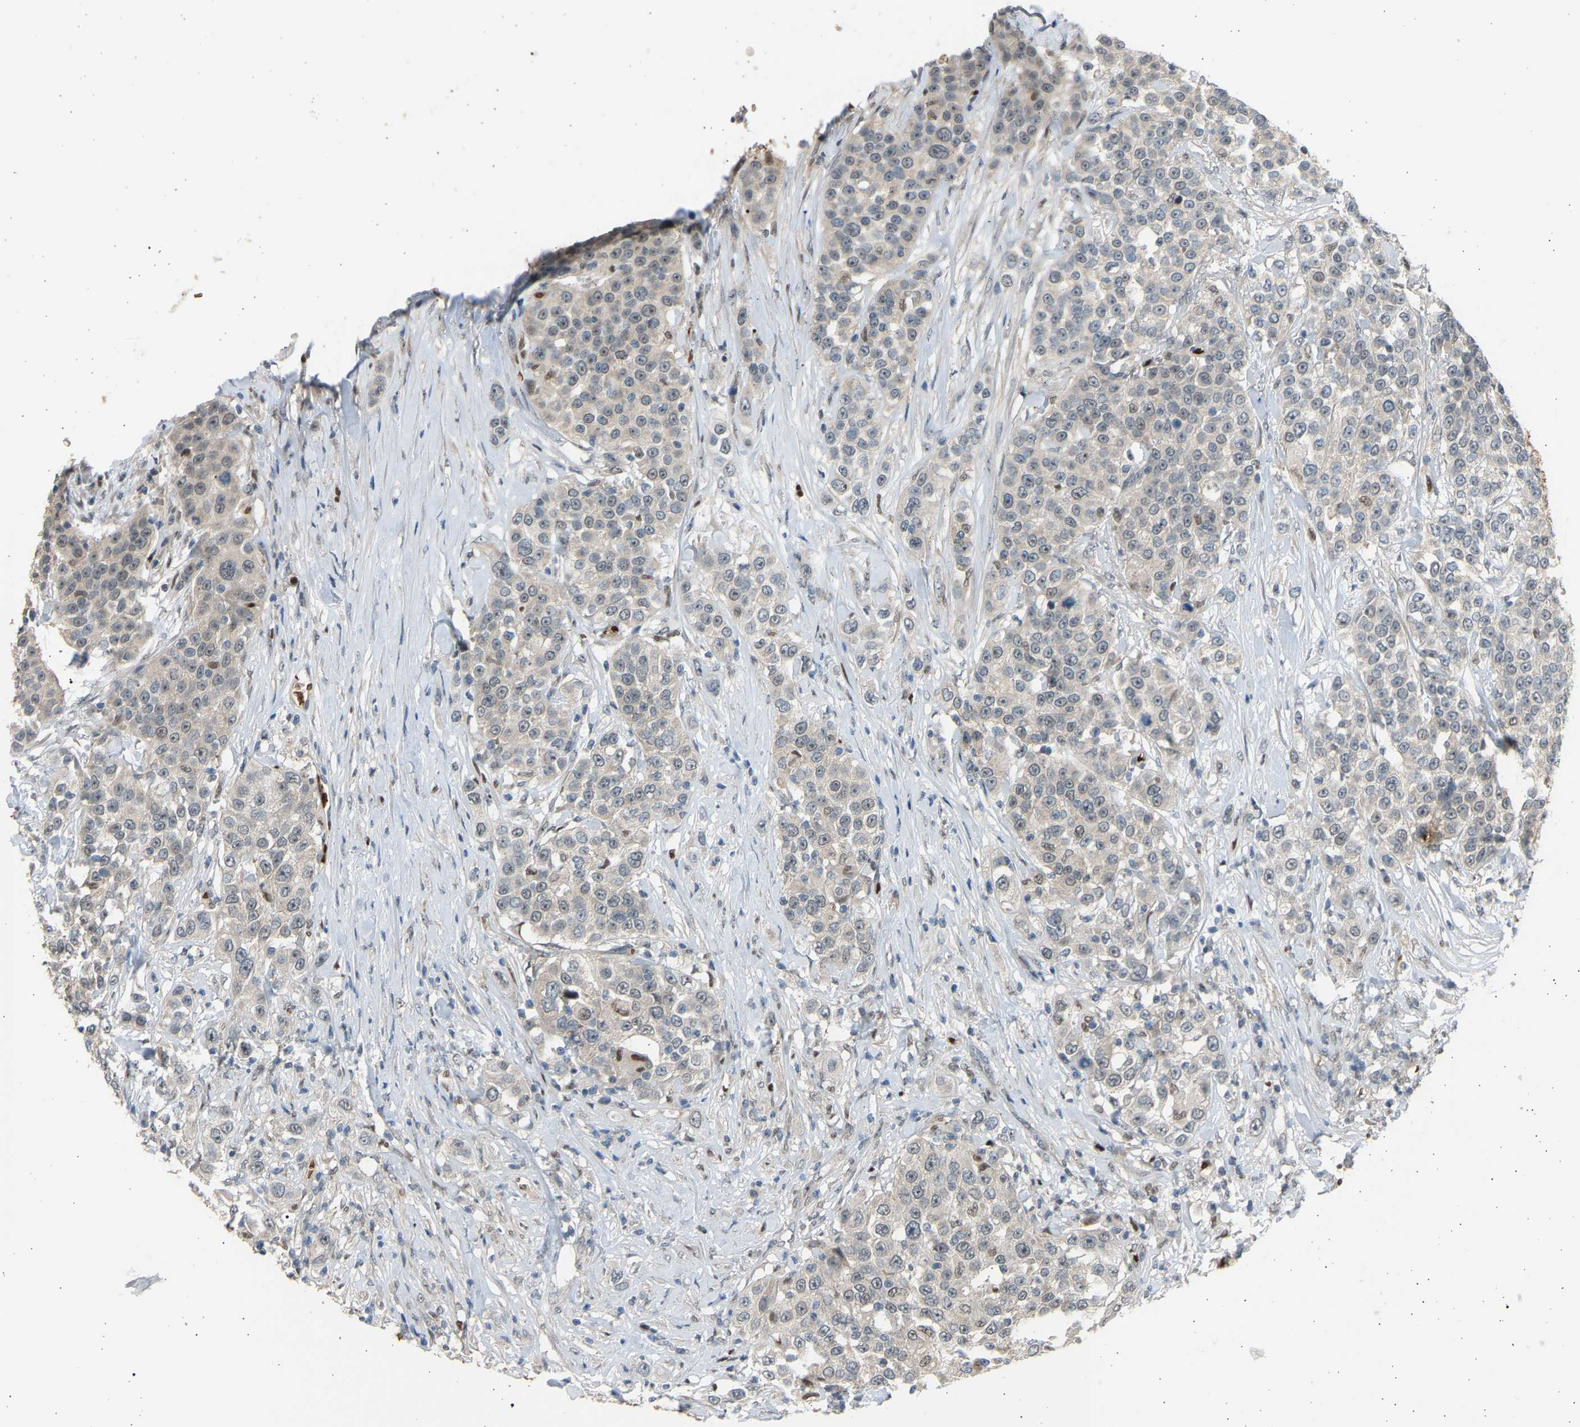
{"staining": {"intensity": "weak", "quantity": "25%-75%", "location": "nuclear"}, "tissue": "urothelial cancer", "cell_type": "Tumor cells", "image_type": "cancer", "snomed": [{"axis": "morphology", "description": "Urothelial carcinoma, High grade"}, {"axis": "topography", "description": "Urinary bladder"}], "caption": "Tumor cells show low levels of weak nuclear expression in about 25%-75% of cells in human urothelial carcinoma (high-grade).", "gene": "BIRC2", "patient": {"sex": "female", "age": 80}}